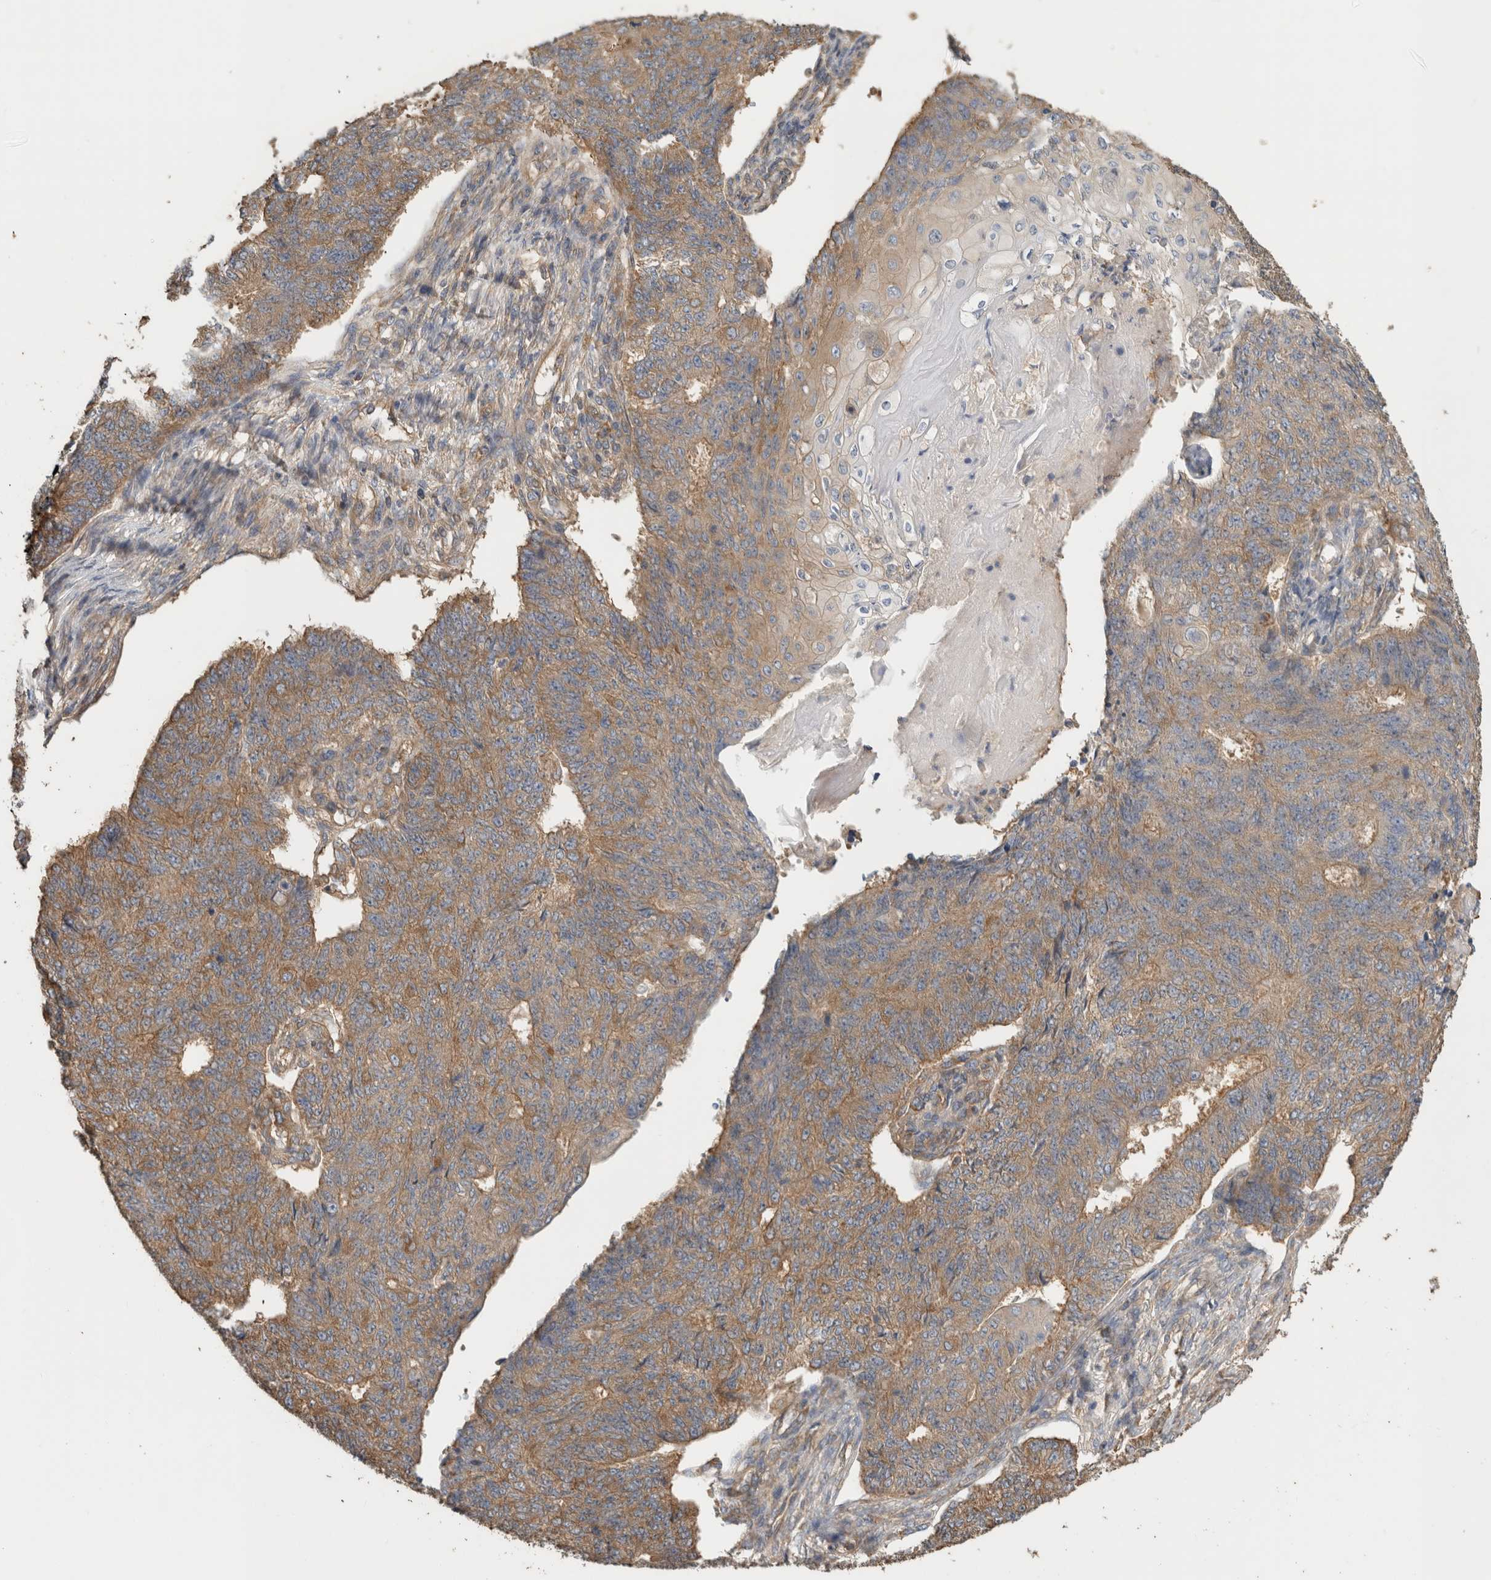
{"staining": {"intensity": "moderate", "quantity": ">75%", "location": "cytoplasmic/membranous"}, "tissue": "endometrial cancer", "cell_type": "Tumor cells", "image_type": "cancer", "snomed": [{"axis": "morphology", "description": "Adenocarcinoma, NOS"}, {"axis": "topography", "description": "Endometrium"}], "caption": "Endometrial adenocarcinoma stained for a protein (brown) exhibits moderate cytoplasmic/membranous positive staining in approximately >75% of tumor cells.", "gene": "EIF4G3", "patient": {"sex": "female", "age": 32}}